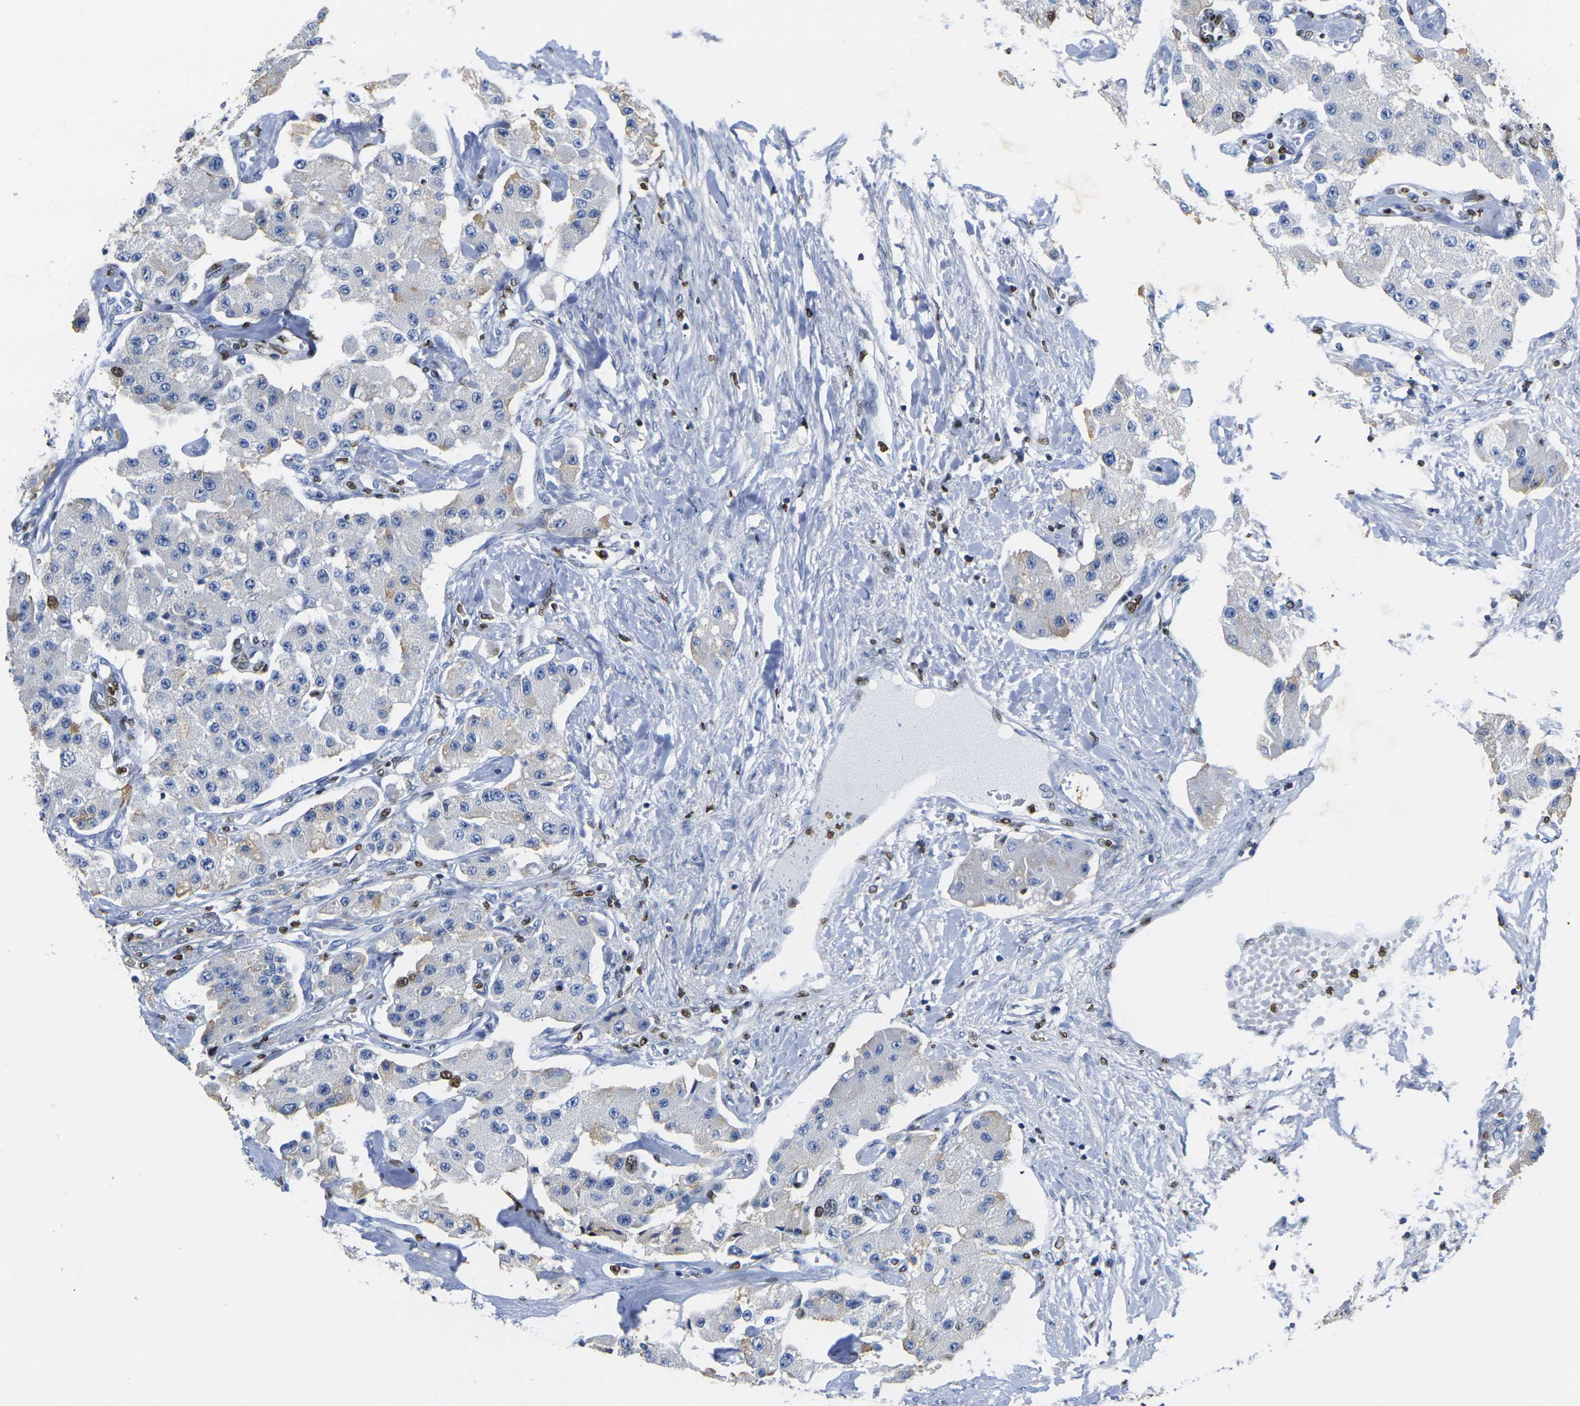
{"staining": {"intensity": "strong", "quantity": "<25%", "location": "nuclear"}, "tissue": "carcinoid", "cell_type": "Tumor cells", "image_type": "cancer", "snomed": [{"axis": "morphology", "description": "Carcinoid, malignant, NOS"}, {"axis": "topography", "description": "Pancreas"}], "caption": "Carcinoid was stained to show a protein in brown. There is medium levels of strong nuclear staining in approximately <25% of tumor cells.", "gene": "DRAXIN", "patient": {"sex": "male", "age": 41}}